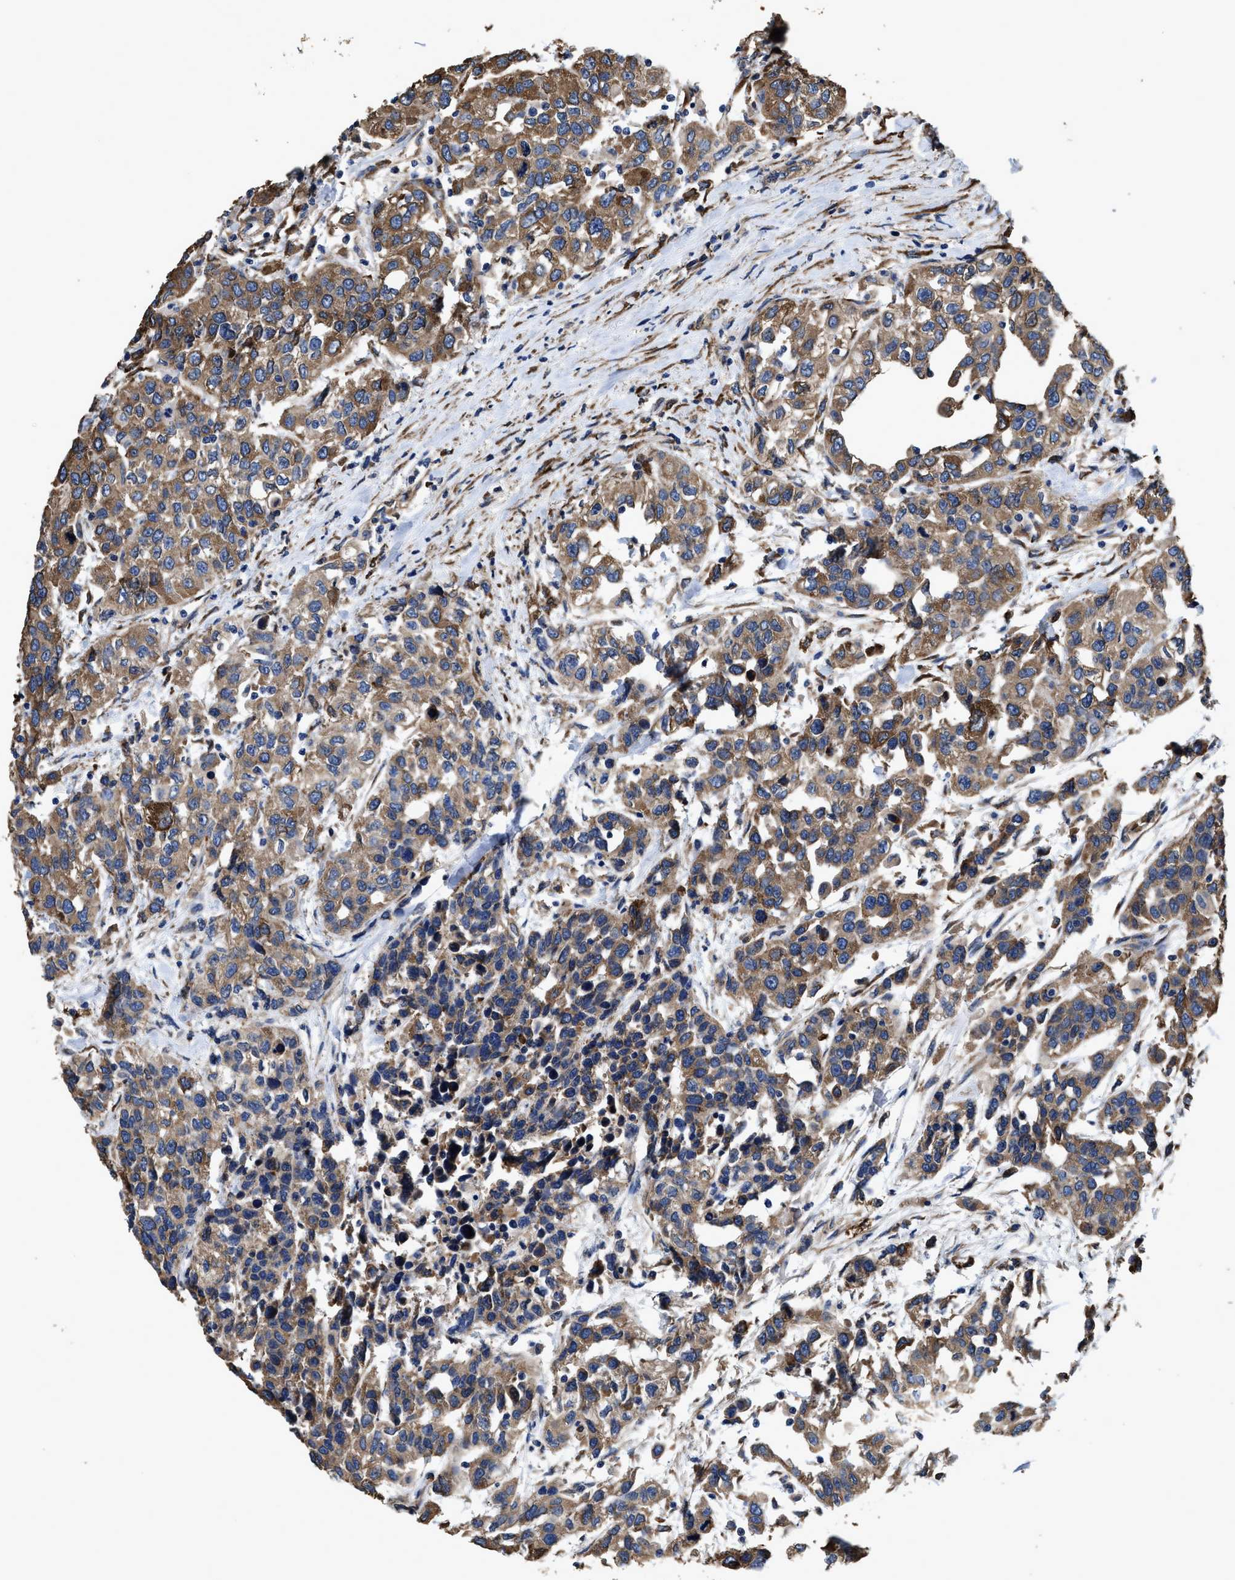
{"staining": {"intensity": "moderate", "quantity": ">75%", "location": "cytoplasmic/membranous"}, "tissue": "urothelial cancer", "cell_type": "Tumor cells", "image_type": "cancer", "snomed": [{"axis": "morphology", "description": "Urothelial carcinoma, High grade"}, {"axis": "topography", "description": "Urinary bladder"}], "caption": "Brown immunohistochemical staining in high-grade urothelial carcinoma displays moderate cytoplasmic/membranous positivity in approximately >75% of tumor cells. The staining is performed using DAB brown chromogen to label protein expression. The nuclei are counter-stained blue using hematoxylin.", "gene": "IDNK", "patient": {"sex": "female", "age": 80}}